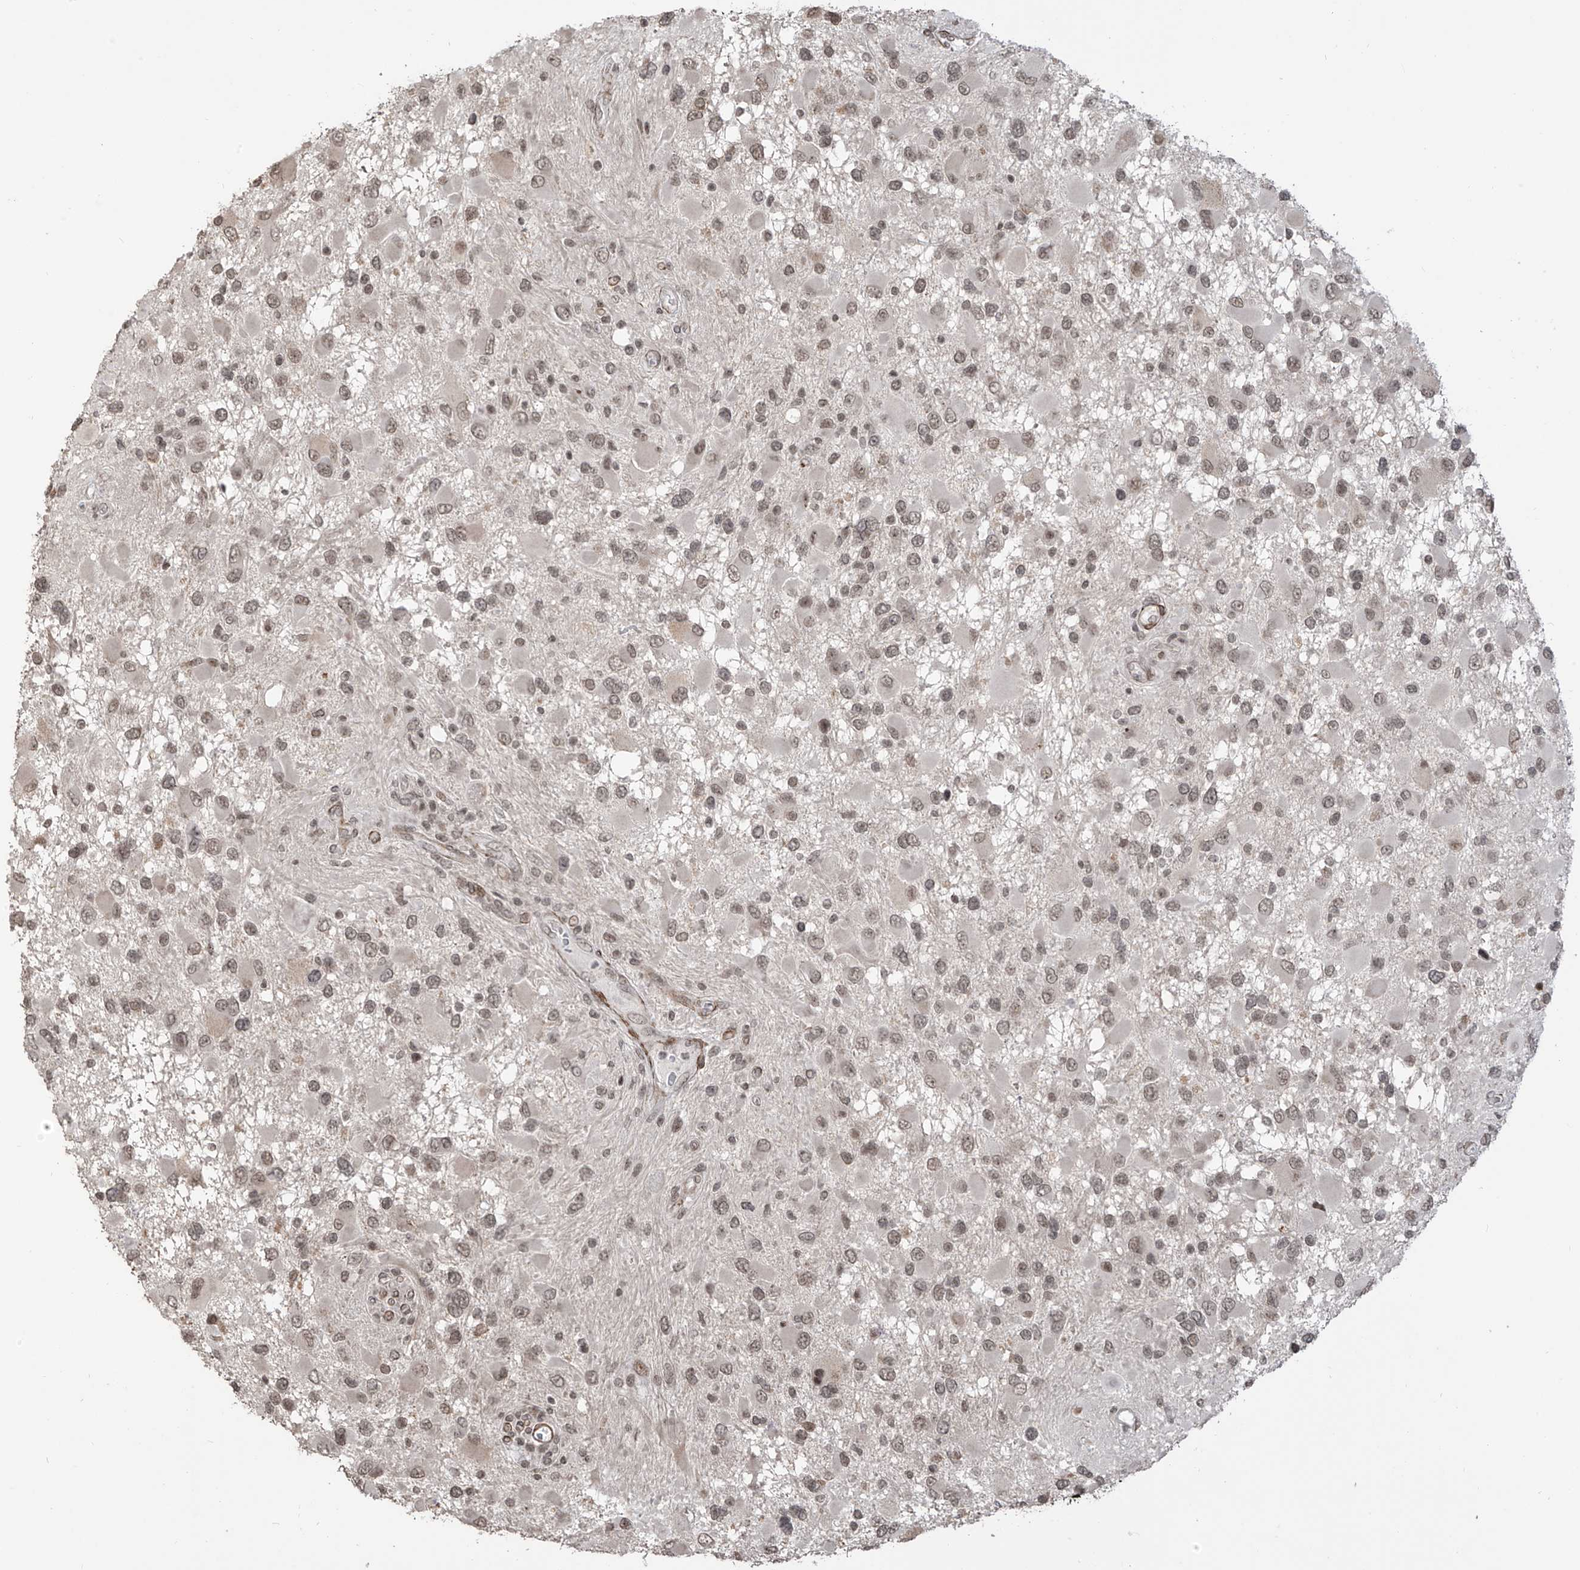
{"staining": {"intensity": "weak", "quantity": ">75%", "location": "nuclear"}, "tissue": "glioma", "cell_type": "Tumor cells", "image_type": "cancer", "snomed": [{"axis": "morphology", "description": "Glioma, malignant, High grade"}, {"axis": "topography", "description": "Brain"}], "caption": "Glioma stained with a brown dye shows weak nuclear positive expression in approximately >75% of tumor cells.", "gene": "METAP1D", "patient": {"sex": "male", "age": 53}}